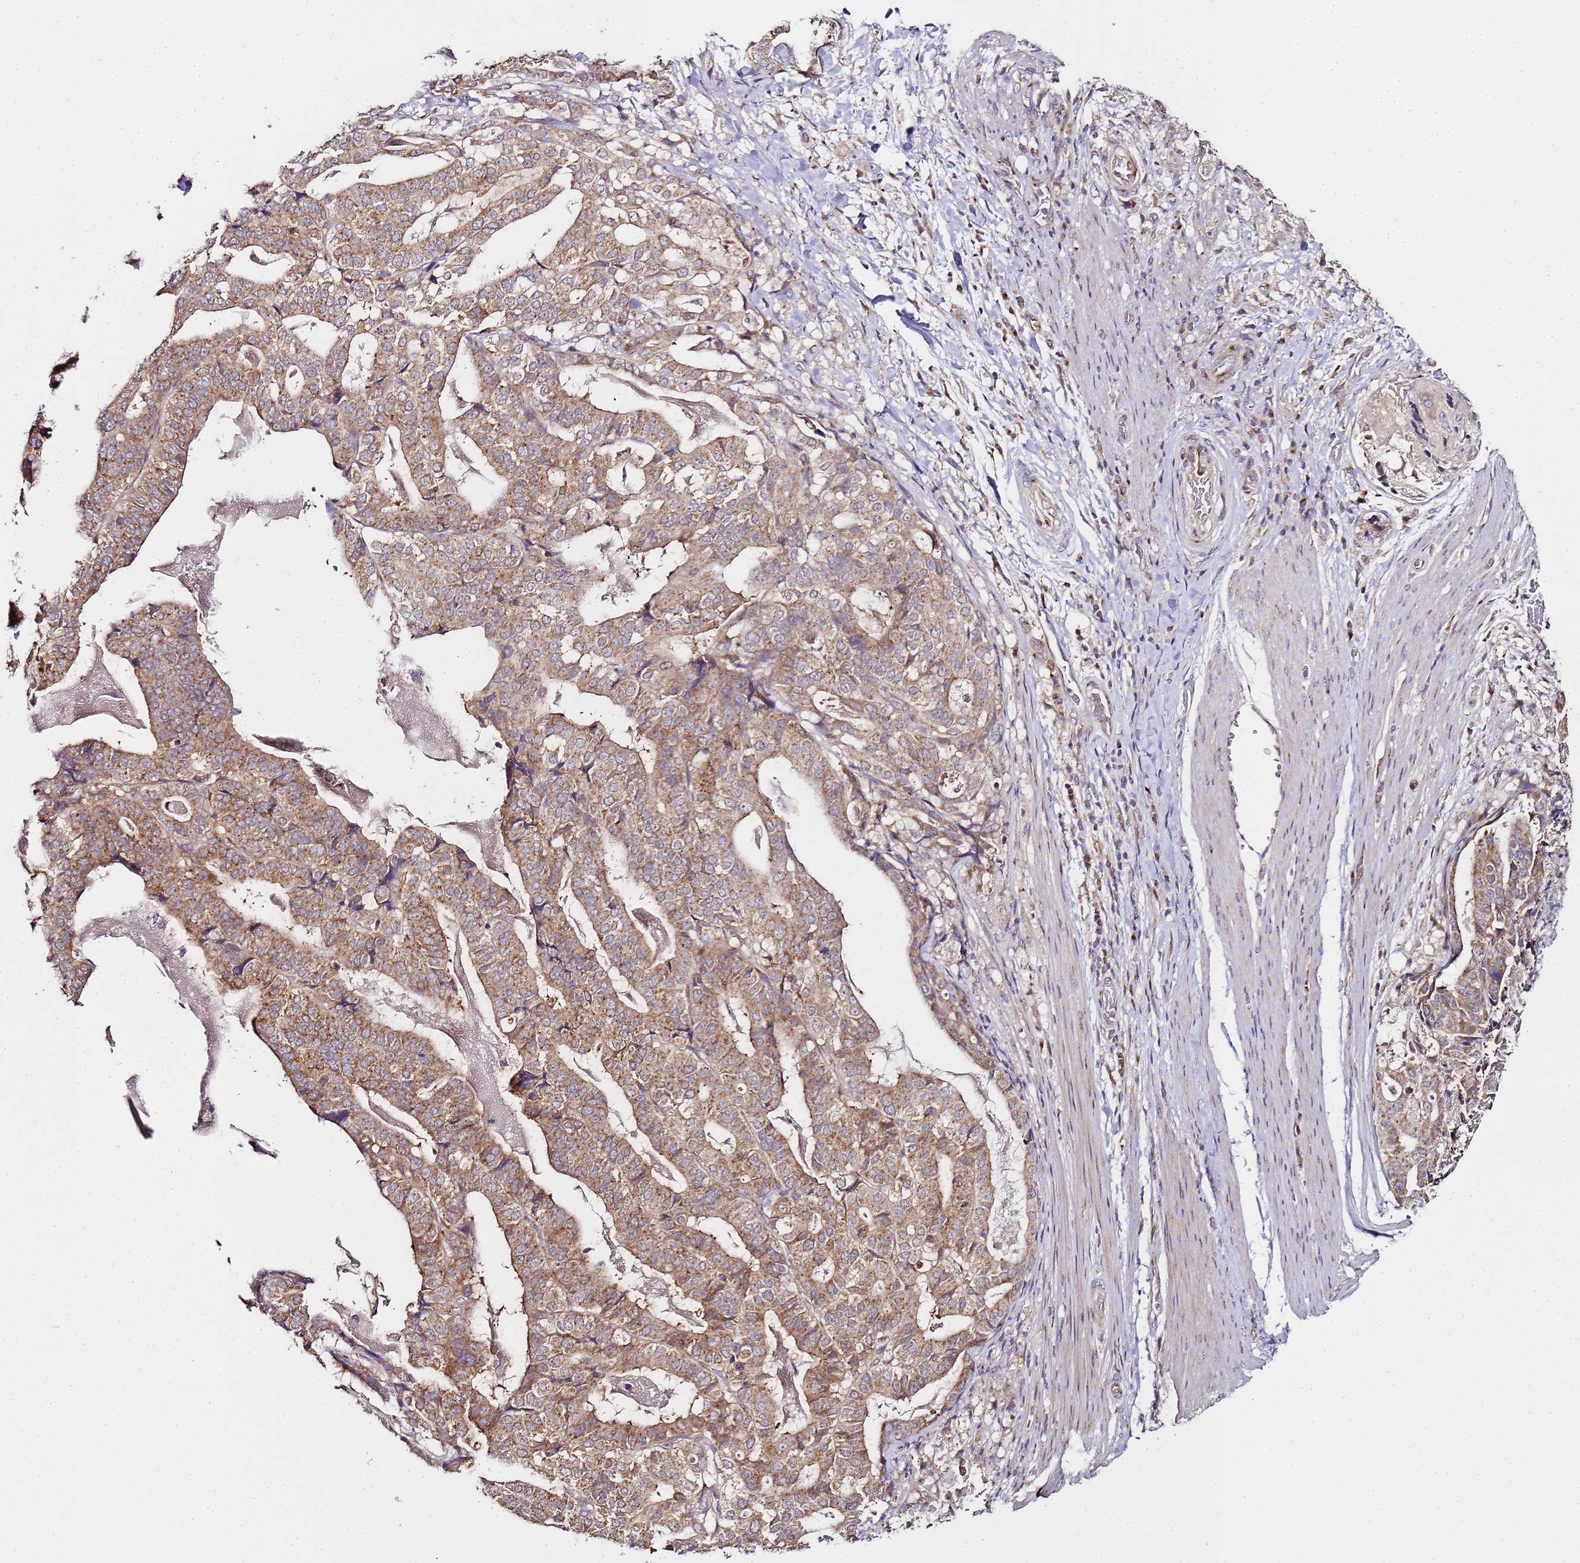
{"staining": {"intensity": "moderate", "quantity": ">75%", "location": "cytoplasmic/membranous"}, "tissue": "stomach cancer", "cell_type": "Tumor cells", "image_type": "cancer", "snomed": [{"axis": "morphology", "description": "Adenocarcinoma, NOS"}, {"axis": "topography", "description": "Stomach"}], "caption": "This is a histology image of IHC staining of stomach cancer, which shows moderate staining in the cytoplasmic/membranous of tumor cells.", "gene": "MRPL49", "patient": {"sex": "male", "age": 48}}